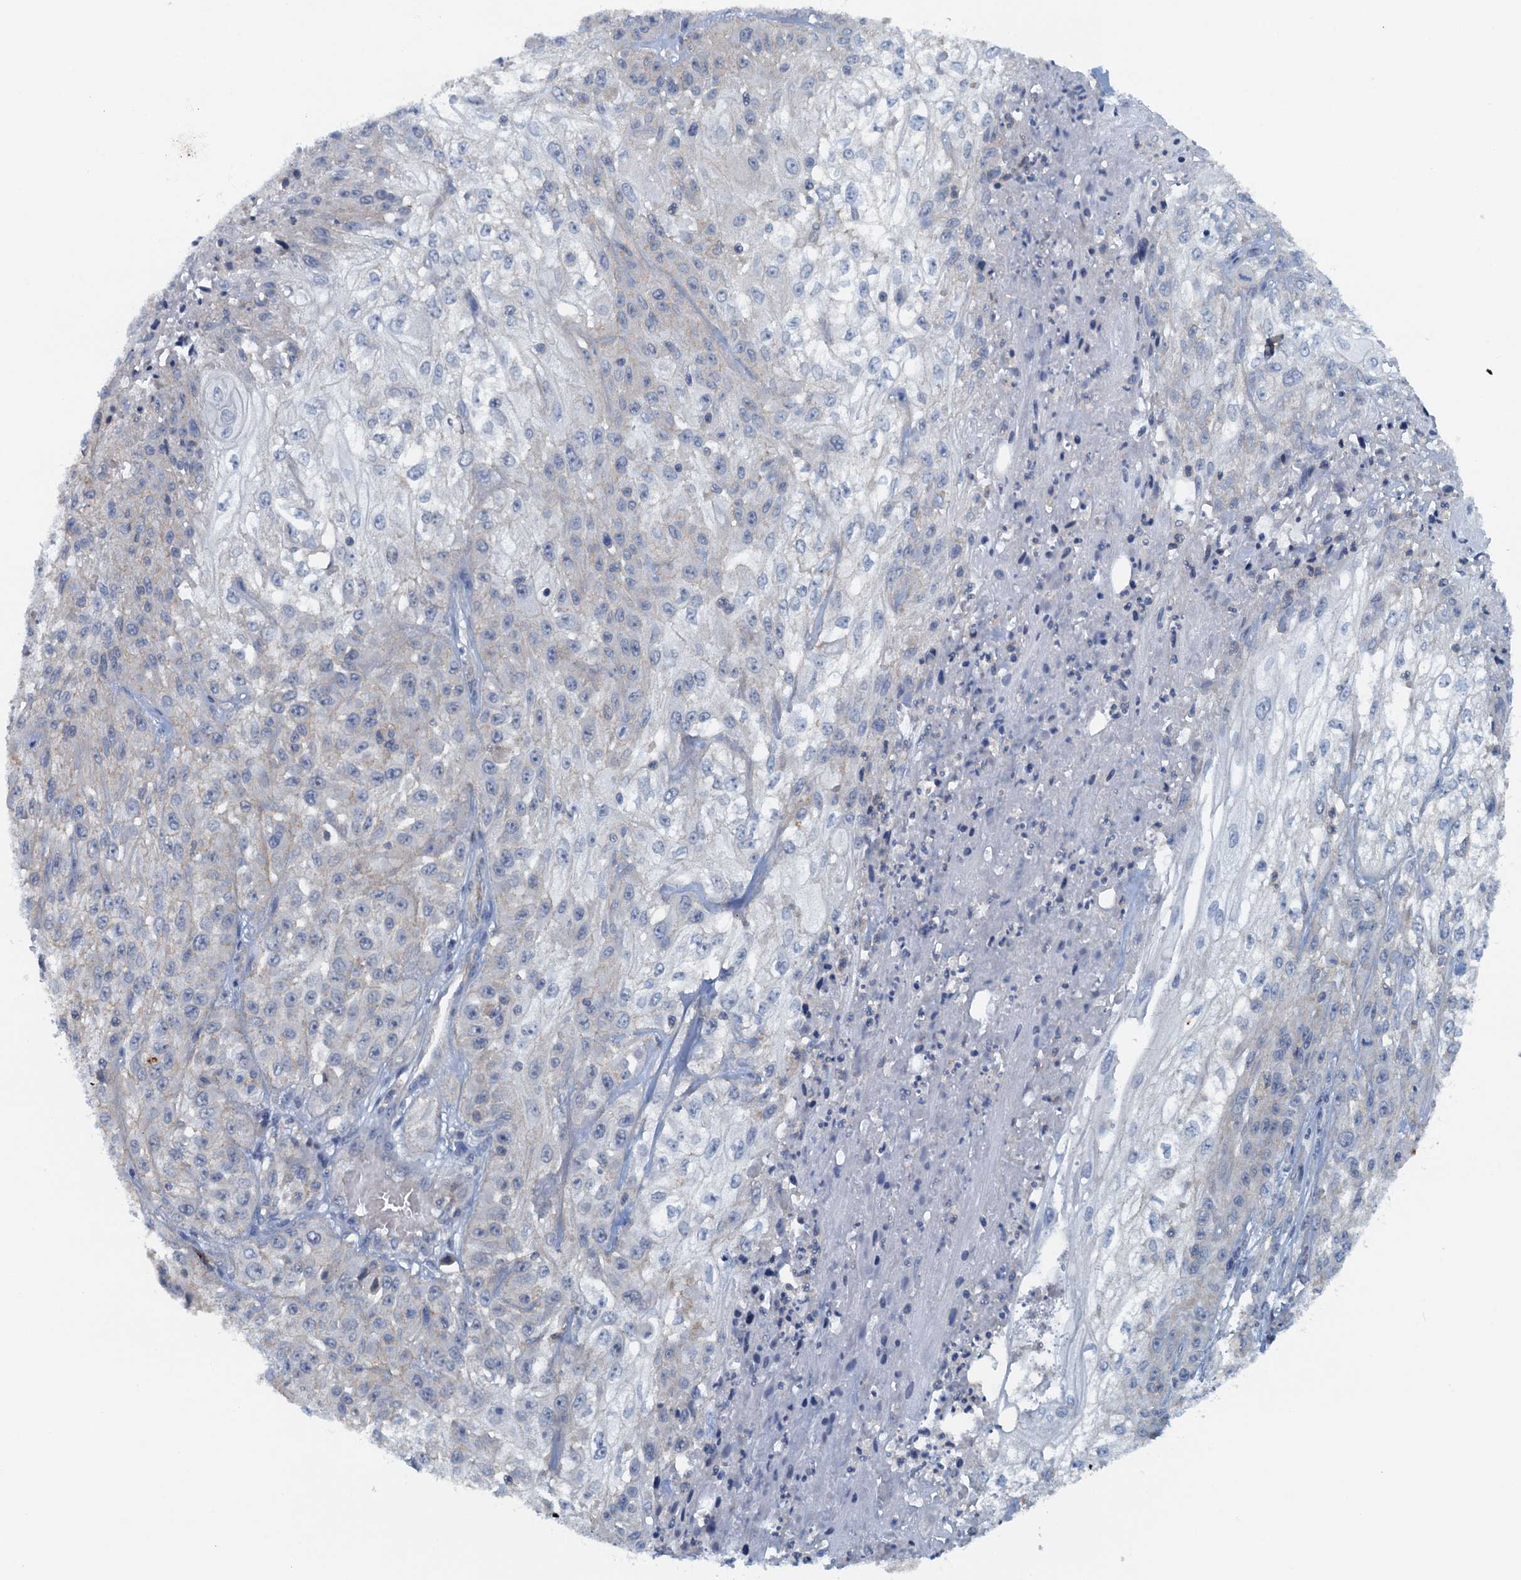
{"staining": {"intensity": "negative", "quantity": "none", "location": "none"}, "tissue": "skin cancer", "cell_type": "Tumor cells", "image_type": "cancer", "snomed": [{"axis": "morphology", "description": "Squamous cell carcinoma, NOS"}, {"axis": "morphology", "description": "Squamous cell carcinoma, metastatic, NOS"}, {"axis": "topography", "description": "Skin"}, {"axis": "topography", "description": "Lymph node"}], "caption": "An immunohistochemistry (IHC) image of skin cancer is shown. There is no staining in tumor cells of skin cancer.", "gene": "THAP10", "patient": {"sex": "male", "age": 75}}